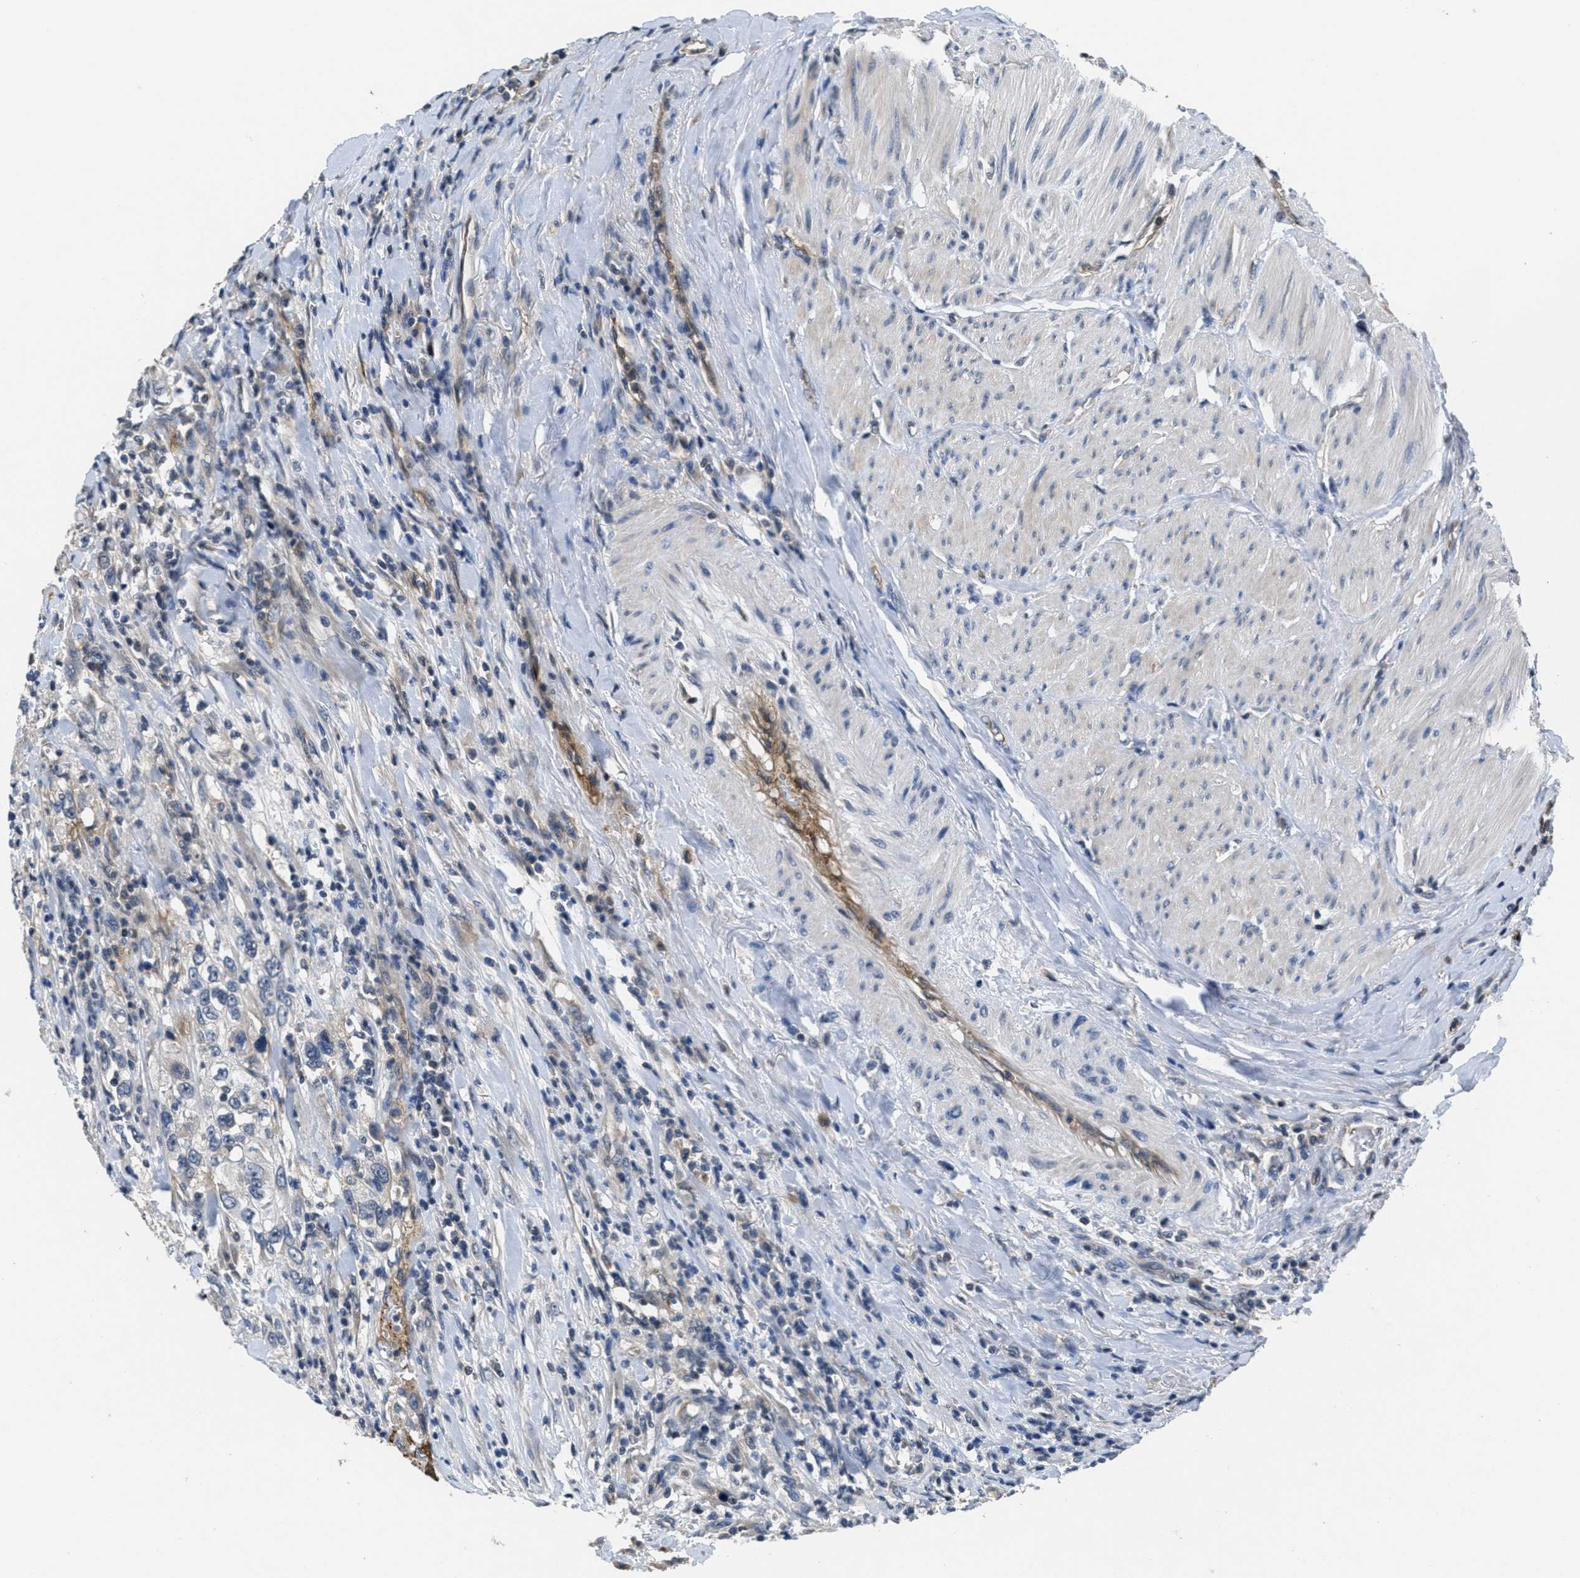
{"staining": {"intensity": "negative", "quantity": "none", "location": "none"}, "tissue": "urothelial cancer", "cell_type": "Tumor cells", "image_type": "cancer", "snomed": [{"axis": "morphology", "description": "Urothelial carcinoma, High grade"}, {"axis": "topography", "description": "Urinary bladder"}], "caption": "This is an IHC photomicrograph of human urothelial cancer. There is no expression in tumor cells.", "gene": "ANGPT1", "patient": {"sex": "female", "age": 80}}